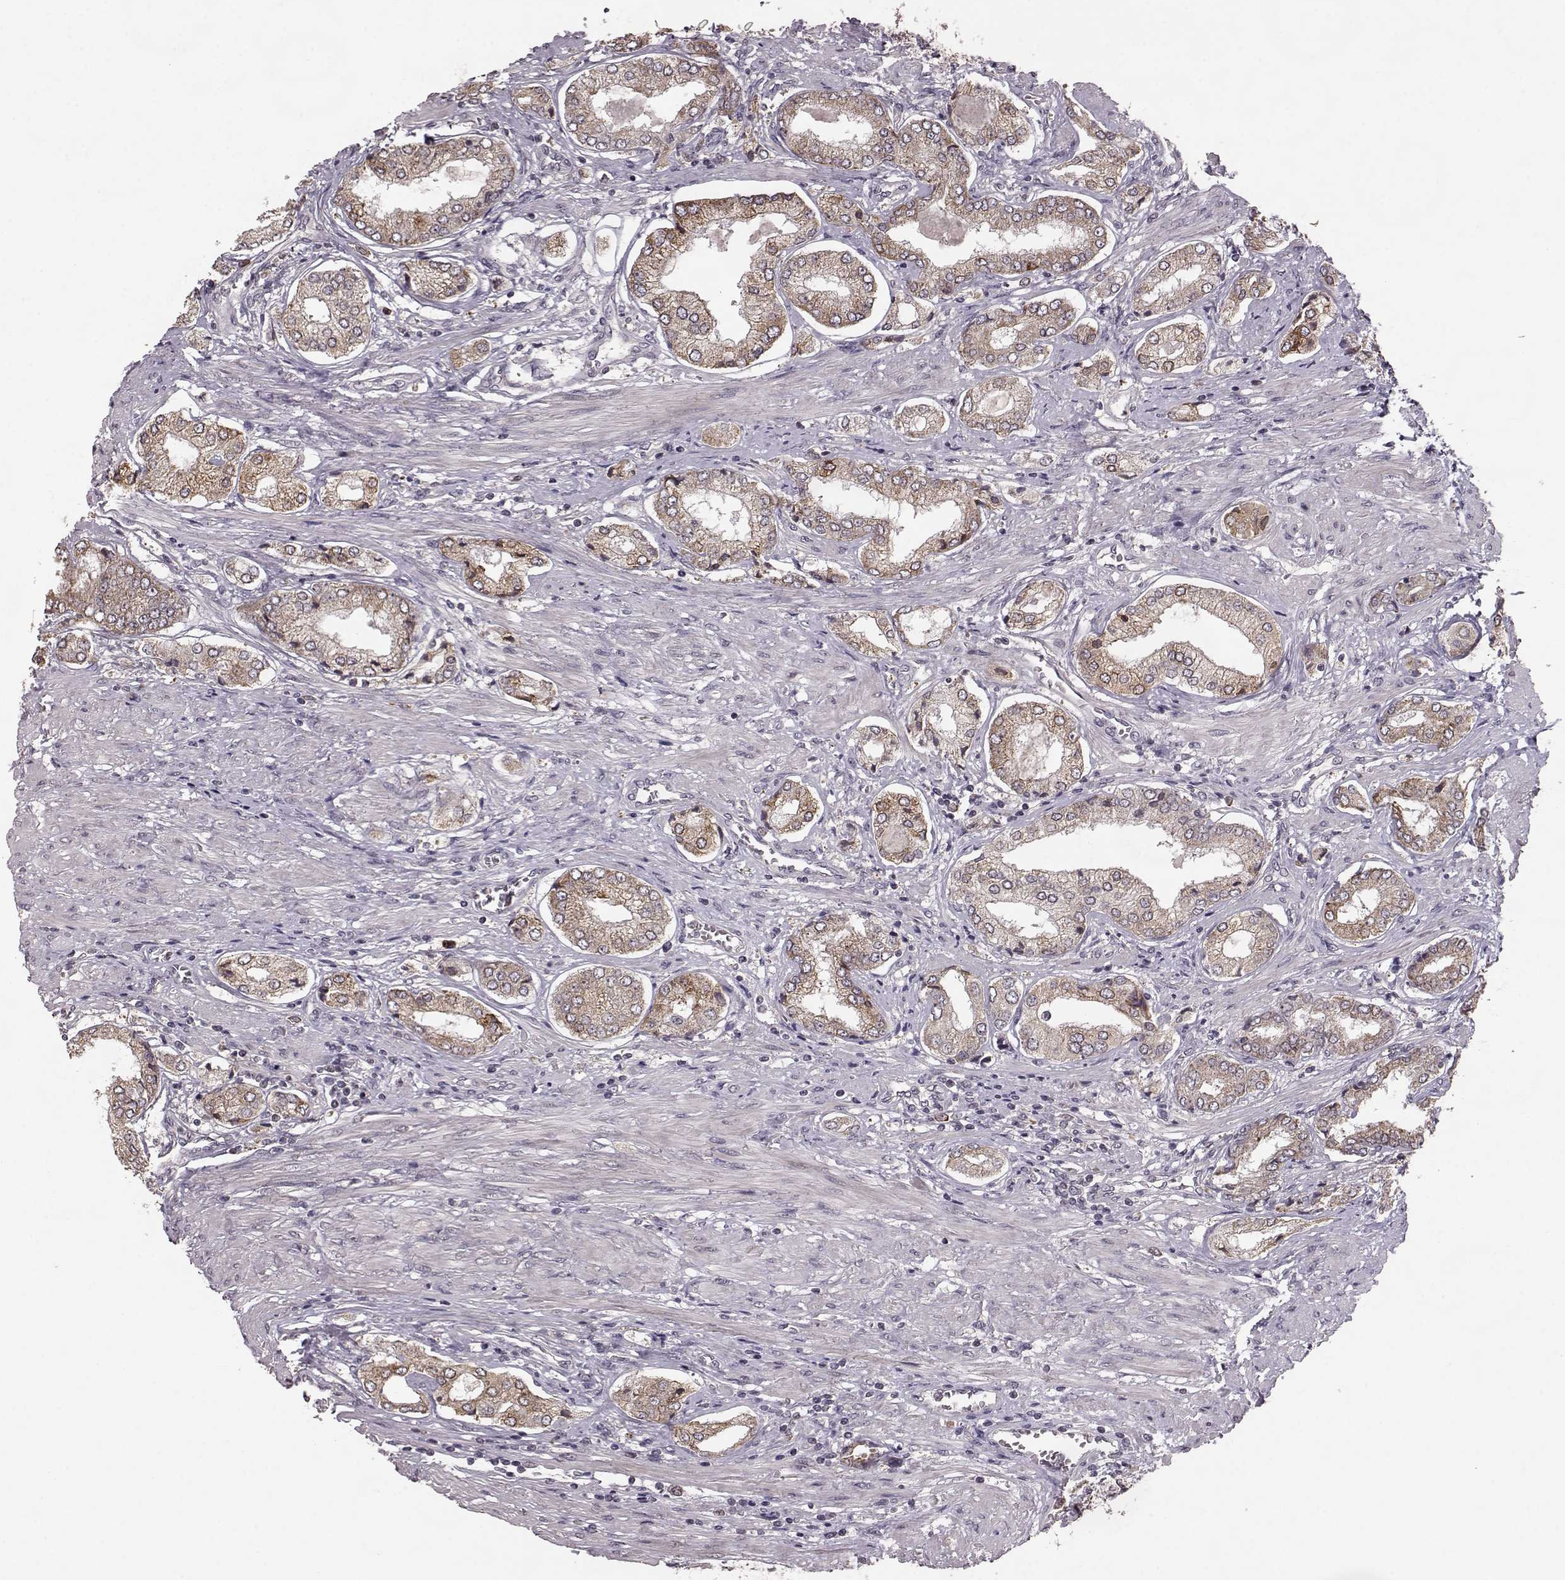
{"staining": {"intensity": "weak", "quantity": ">75%", "location": "cytoplasmic/membranous"}, "tissue": "prostate cancer", "cell_type": "Tumor cells", "image_type": "cancer", "snomed": [{"axis": "morphology", "description": "Adenocarcinoma, NOS"}, {"axis": "topography", "description": "Prostate"}], "caption": "Approximately >75% of tumor cells in human prostate adenocarcinoma reveal weak cytoplasmic/membranous protein staining as visualized by brown immunohistochemical staining.", "gene": "ELOVL5", "patient": {"sex": "male", "age": 63}}